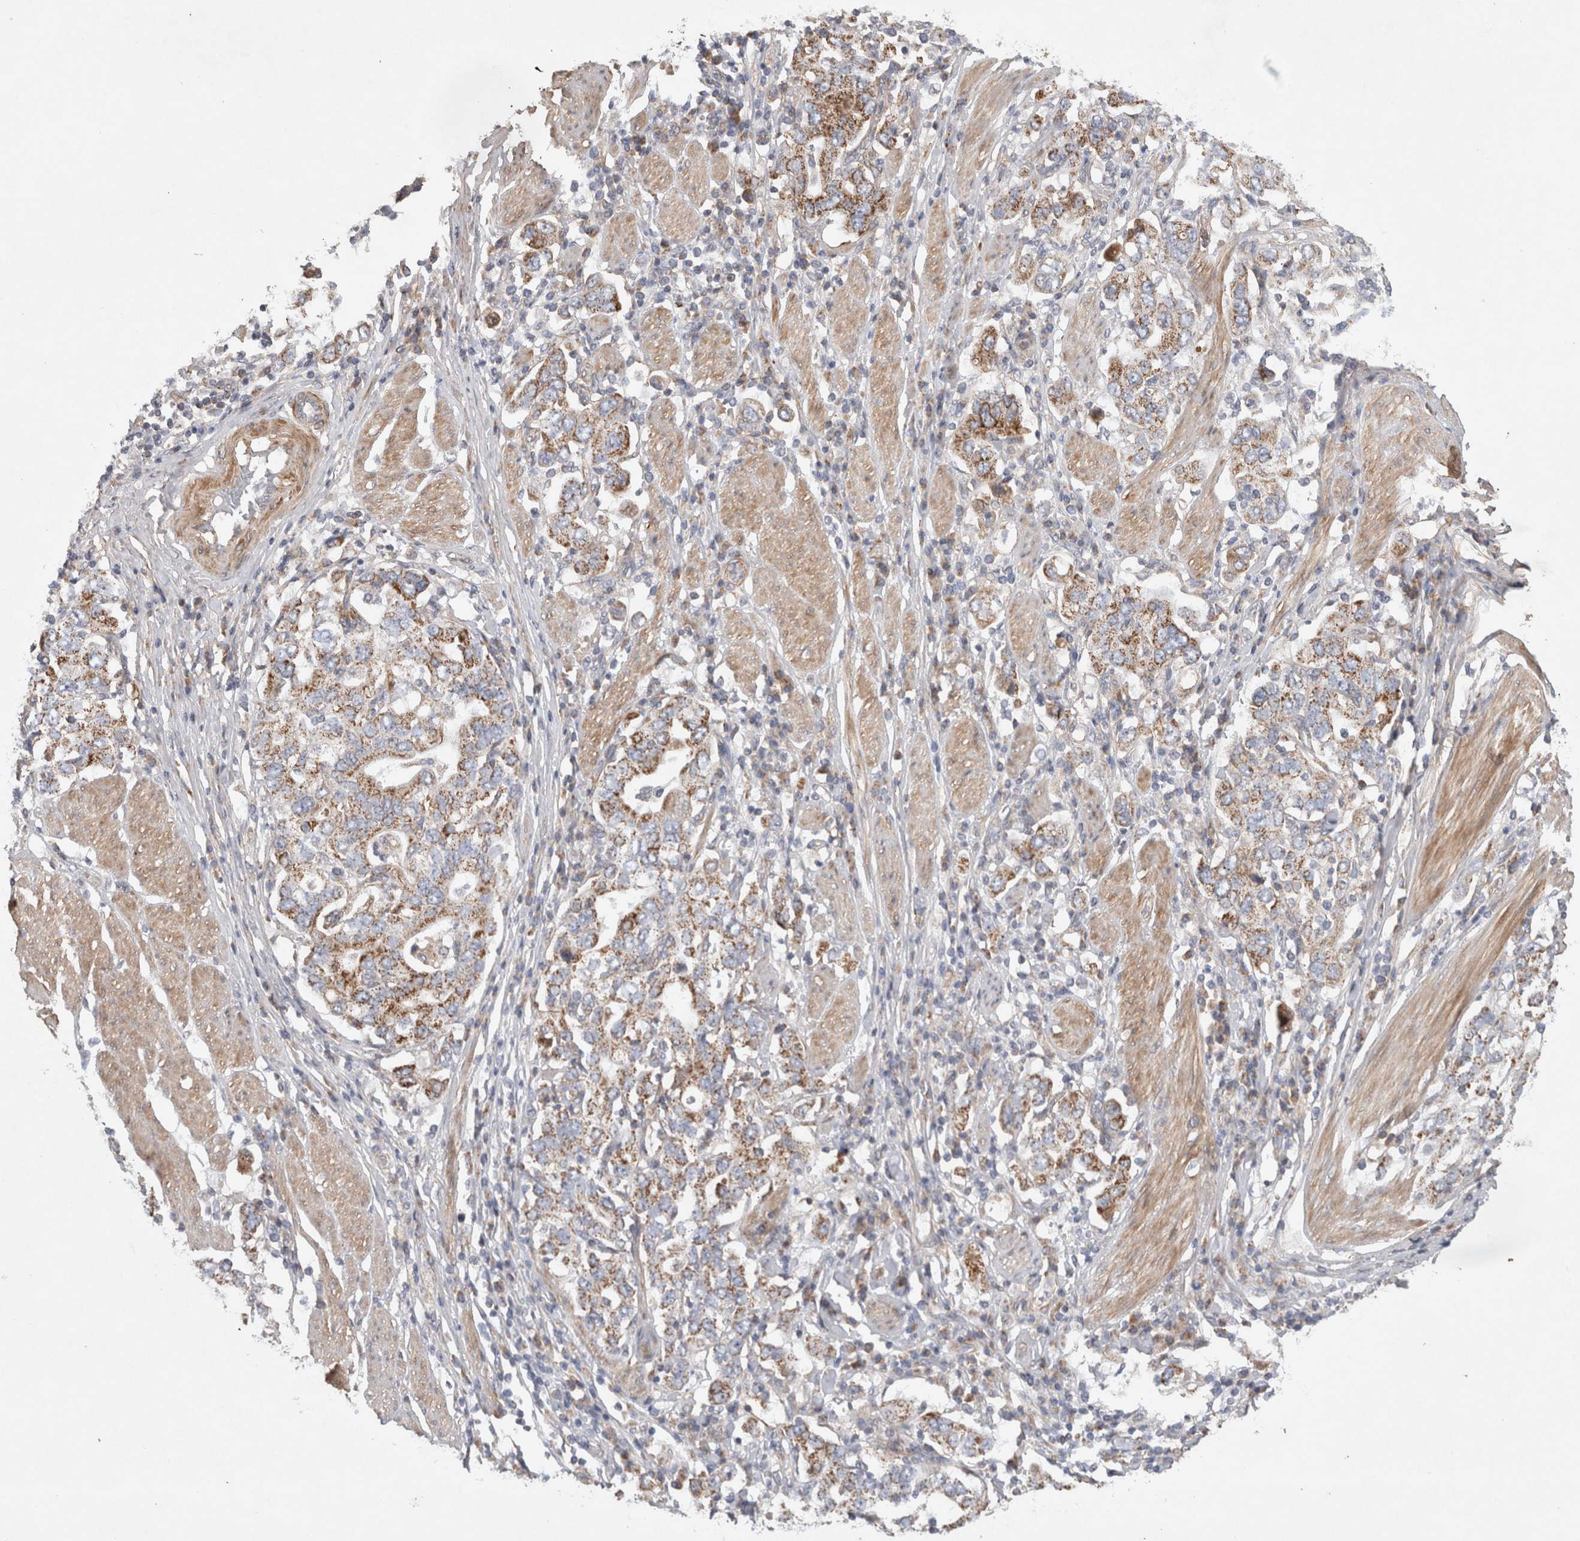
{"staining": {"intensity": "moderate", "quantity": ">75%", "location": "cytoplasmic/membranous"}, "tissue": "stomach cancer", "cell_type": "Tumor cells", "image_type": "cancer", "snomed": [{"axis": "morphology", "description": "Adenocarcinoma, NOS"}, {"axis": "topography", "description": "Stomach, upper"}], "caption": "High-power microscopy captured an IHC photomicrograph of stomach adenocarcinoma, revealing moderate cytoplasmic/membranous positivity in approximately >75% of tumor cells.", "gene": "MRPS28", "patient": {"sex": "male", "age": 62}}